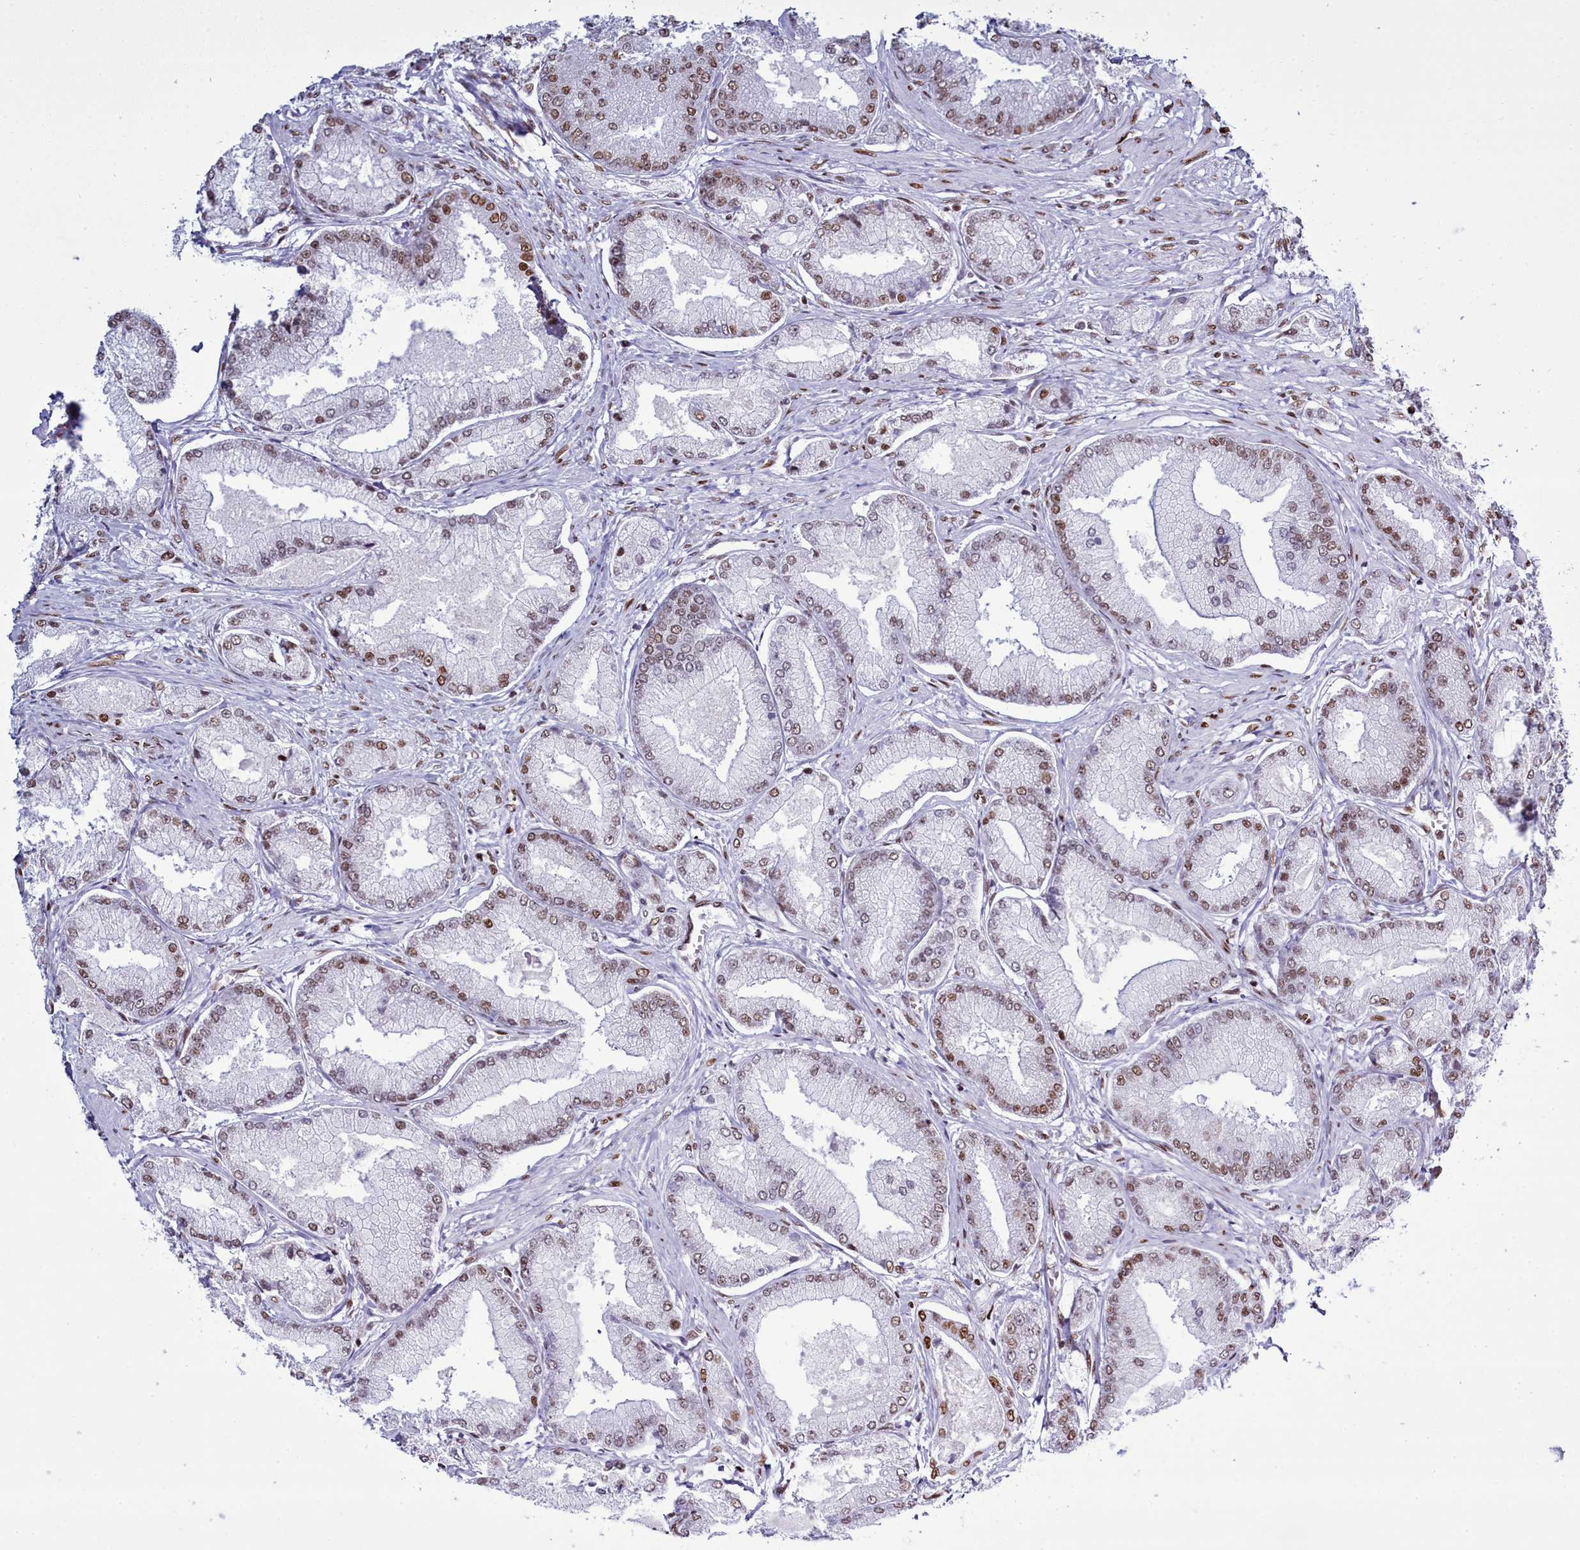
{"staining": {"intensity": "weak", "quantity": ">75%", "location": "nuclear"}, "tissue": "prostate cancer", "cell_type": "Tumor cells", "image_type": "cancer", "snomed": [{"axis": "morphology", "description": "Adenocarcinoma, Low grade"}, {"axis": "topography", "description": "Prostate"}], "caption": "IHC image of human prostate cancer (adenocarcinoma (low-grade)) stained for a protein (brown), which demonstrates low levels of weak nuclear expression in approximately >75% of tumor cells.", "gene": "RALY", "patient": {"sex": "male", "age": 74}}